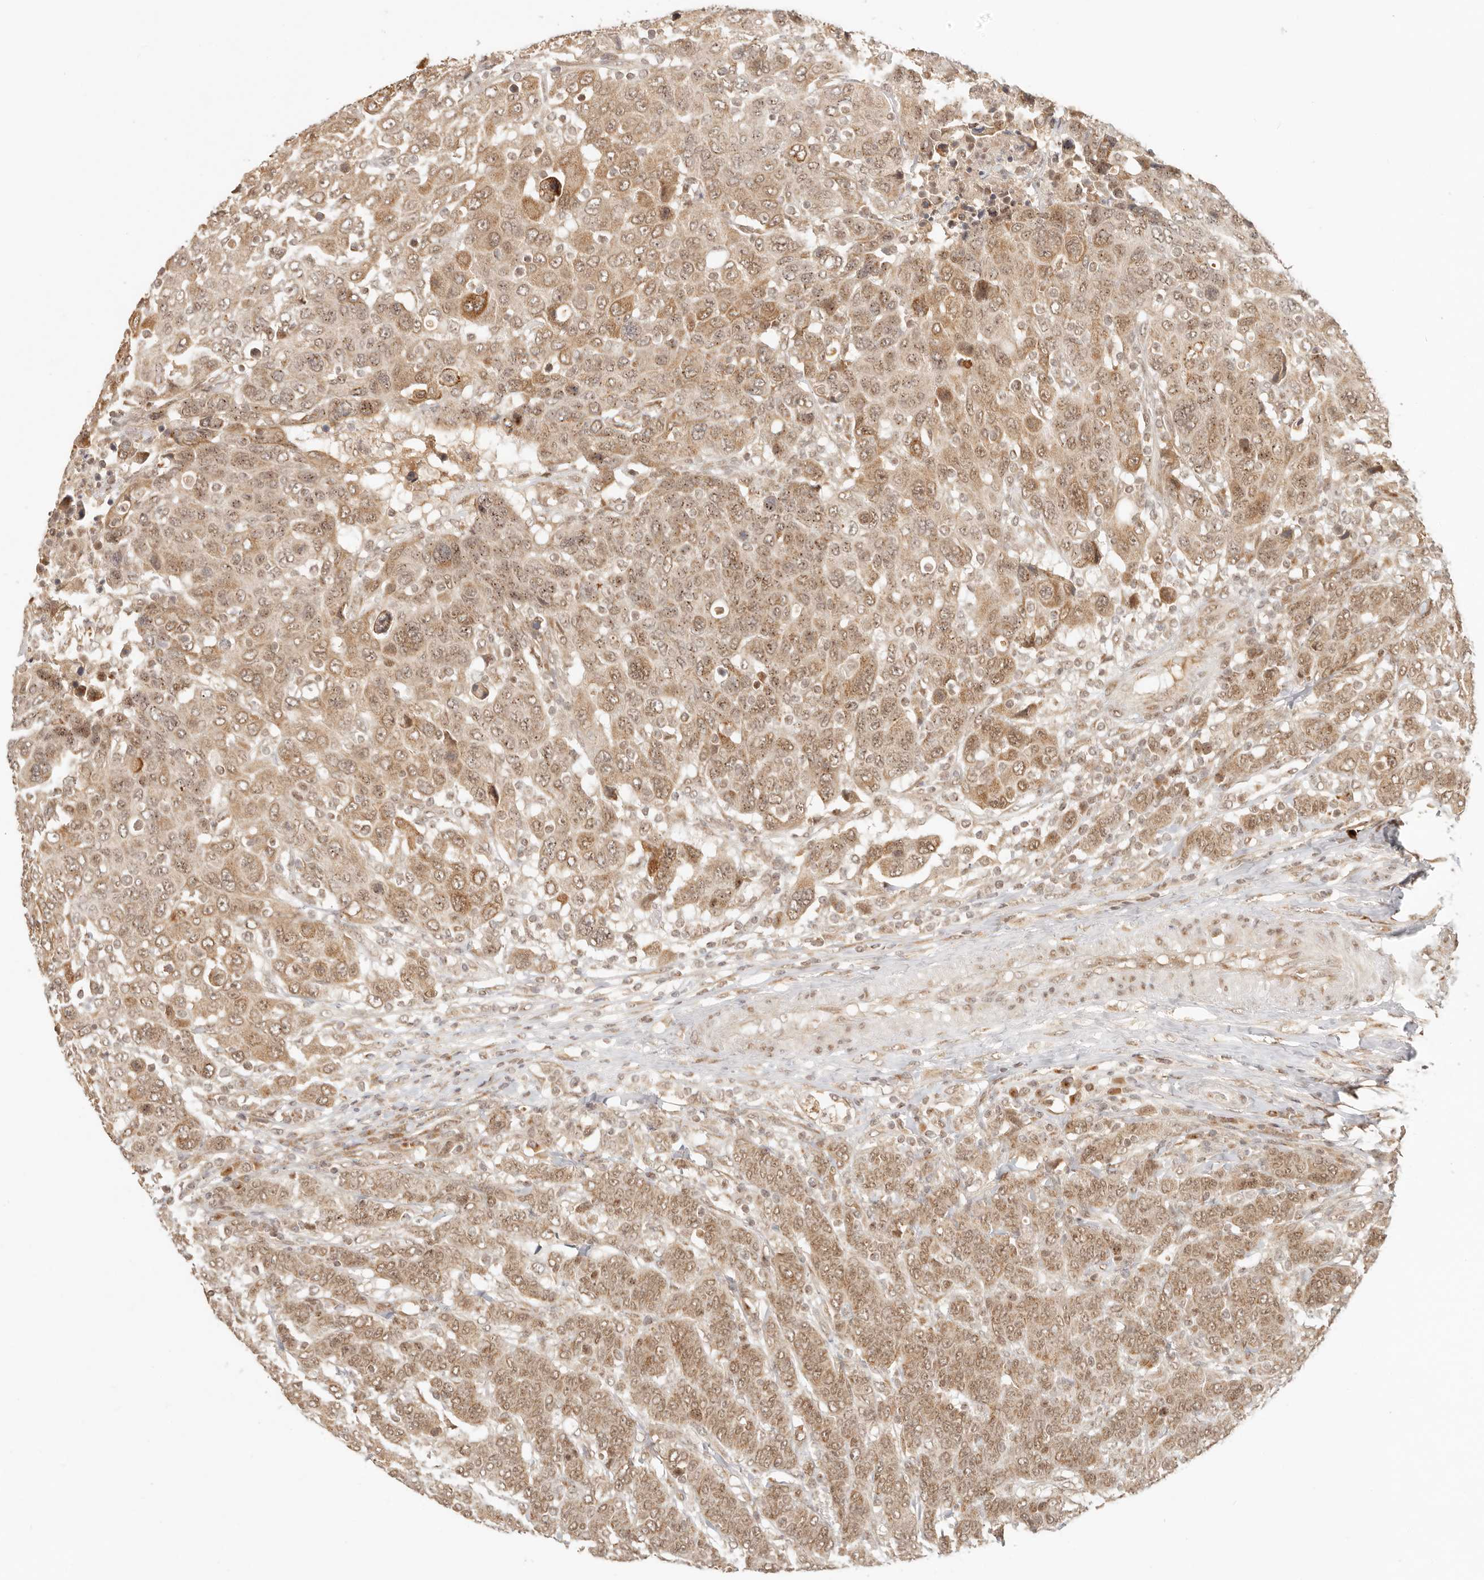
{"staining": {"intensity": "moderate", "quantity": ">75%", "location": "cytoplasmic/membranous,nuclear"}, "tissue": "breast cancer", "cell_type": "Tumor cells", "image_type": "cancer", "snomed": [{"axis": "morphology", "description": "Duct carcinoma"}, {"axis": "topography", "description": "Breast"}], "caption": "Breast infiltrating ductal carcinoma was stained to show a protein in brown. There is medium levels of moderate cytoplasmic/membranous and nuclear positivity in about >75% of tumor cells.", "gene": "INTS11", "patient": {"sex": "female", "age": 37}}